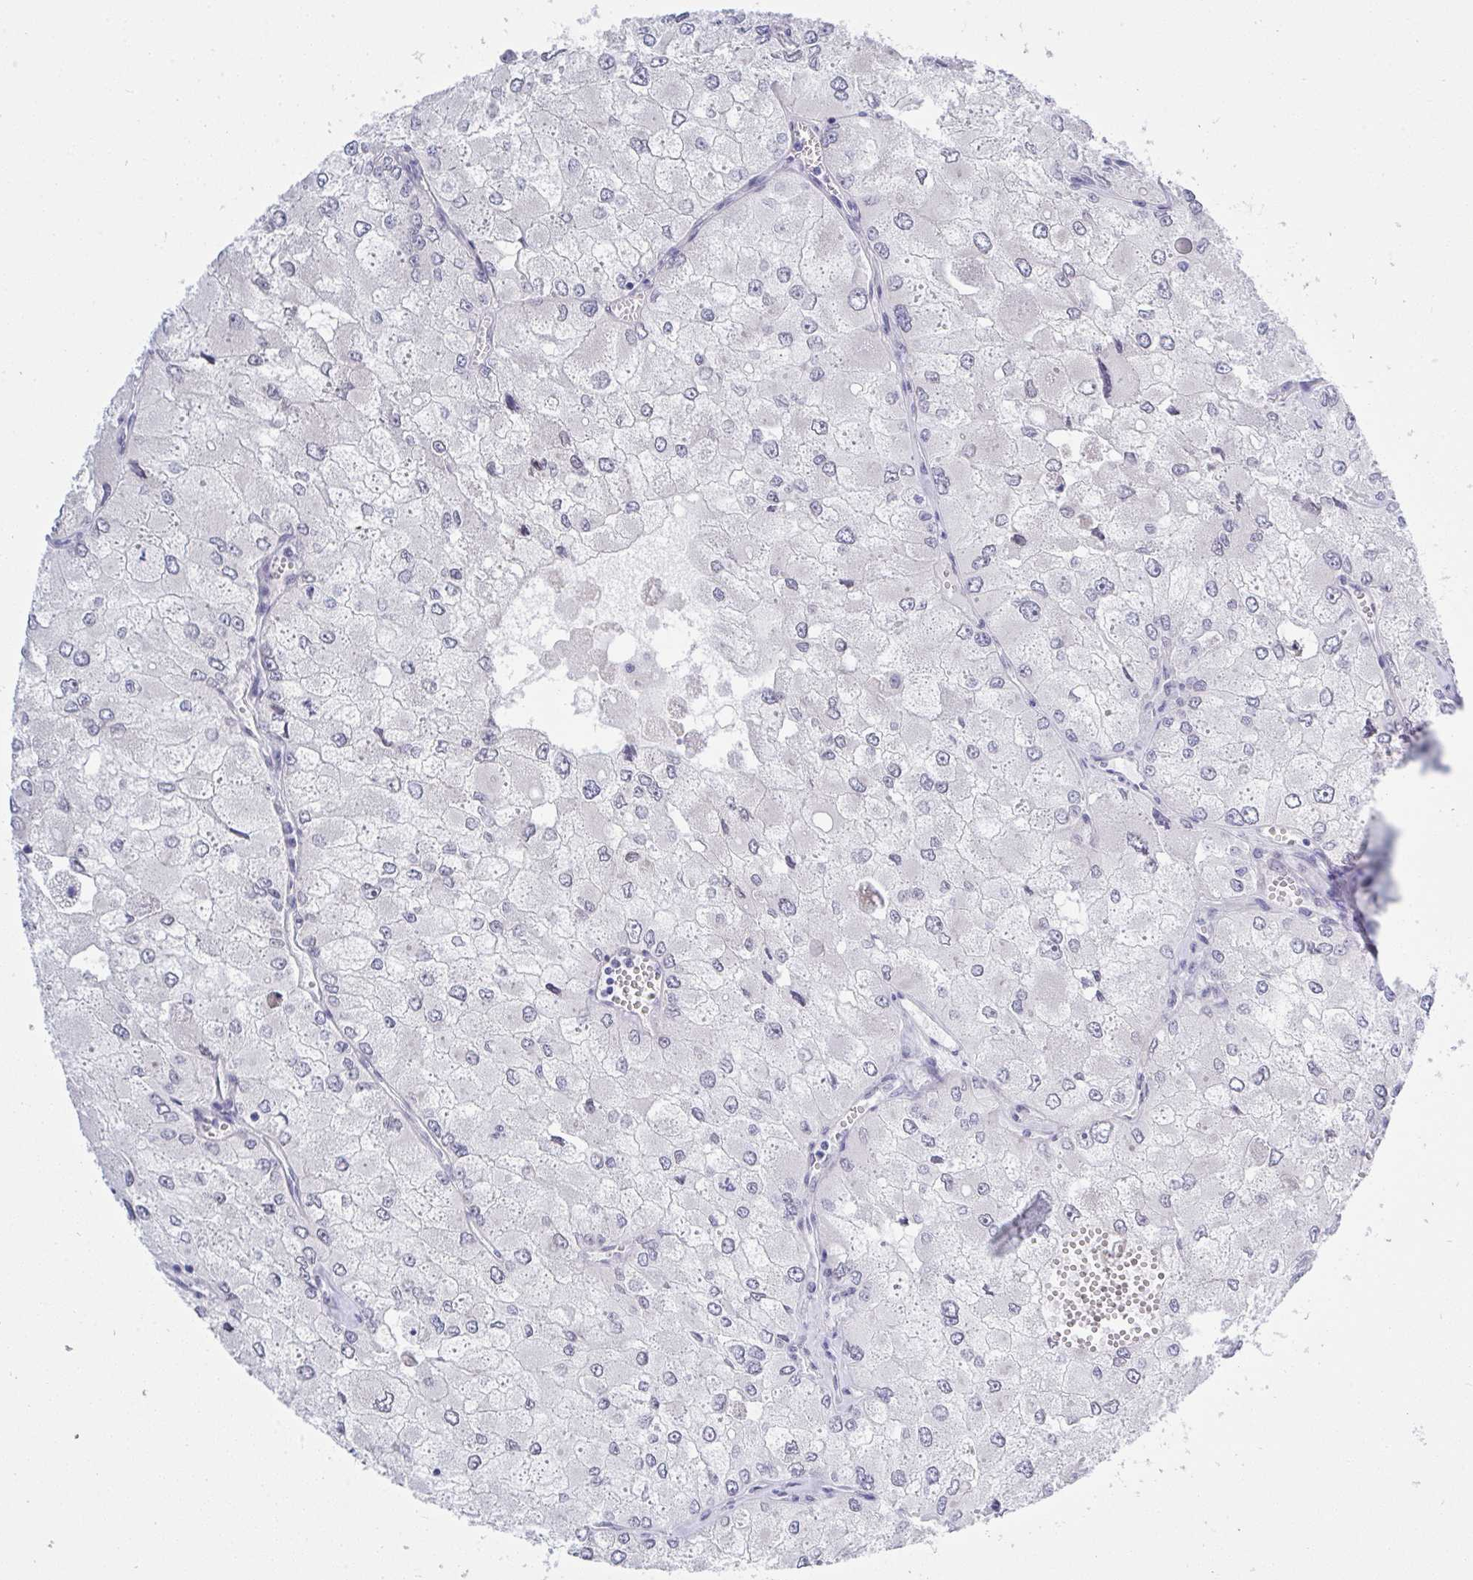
{"staining": {"intensity": "negative", "quantity": "none", "location": "none"}, "tissue": "renal cancer", "cell_type": "Tumor cells", "image_type": "cancer", "snomed": [{"axis": "morphology", "description": "Adenocarcinoma, NOS"}, {"axis": "topography", "description": "Kidney"}], "caption": "Photomicrograph shows no protein staining in tumor cells of adenocarcinoma (renal) tissue.", "gene": "MFSD4A", "patient": {"sex": "female", "age": 70}}